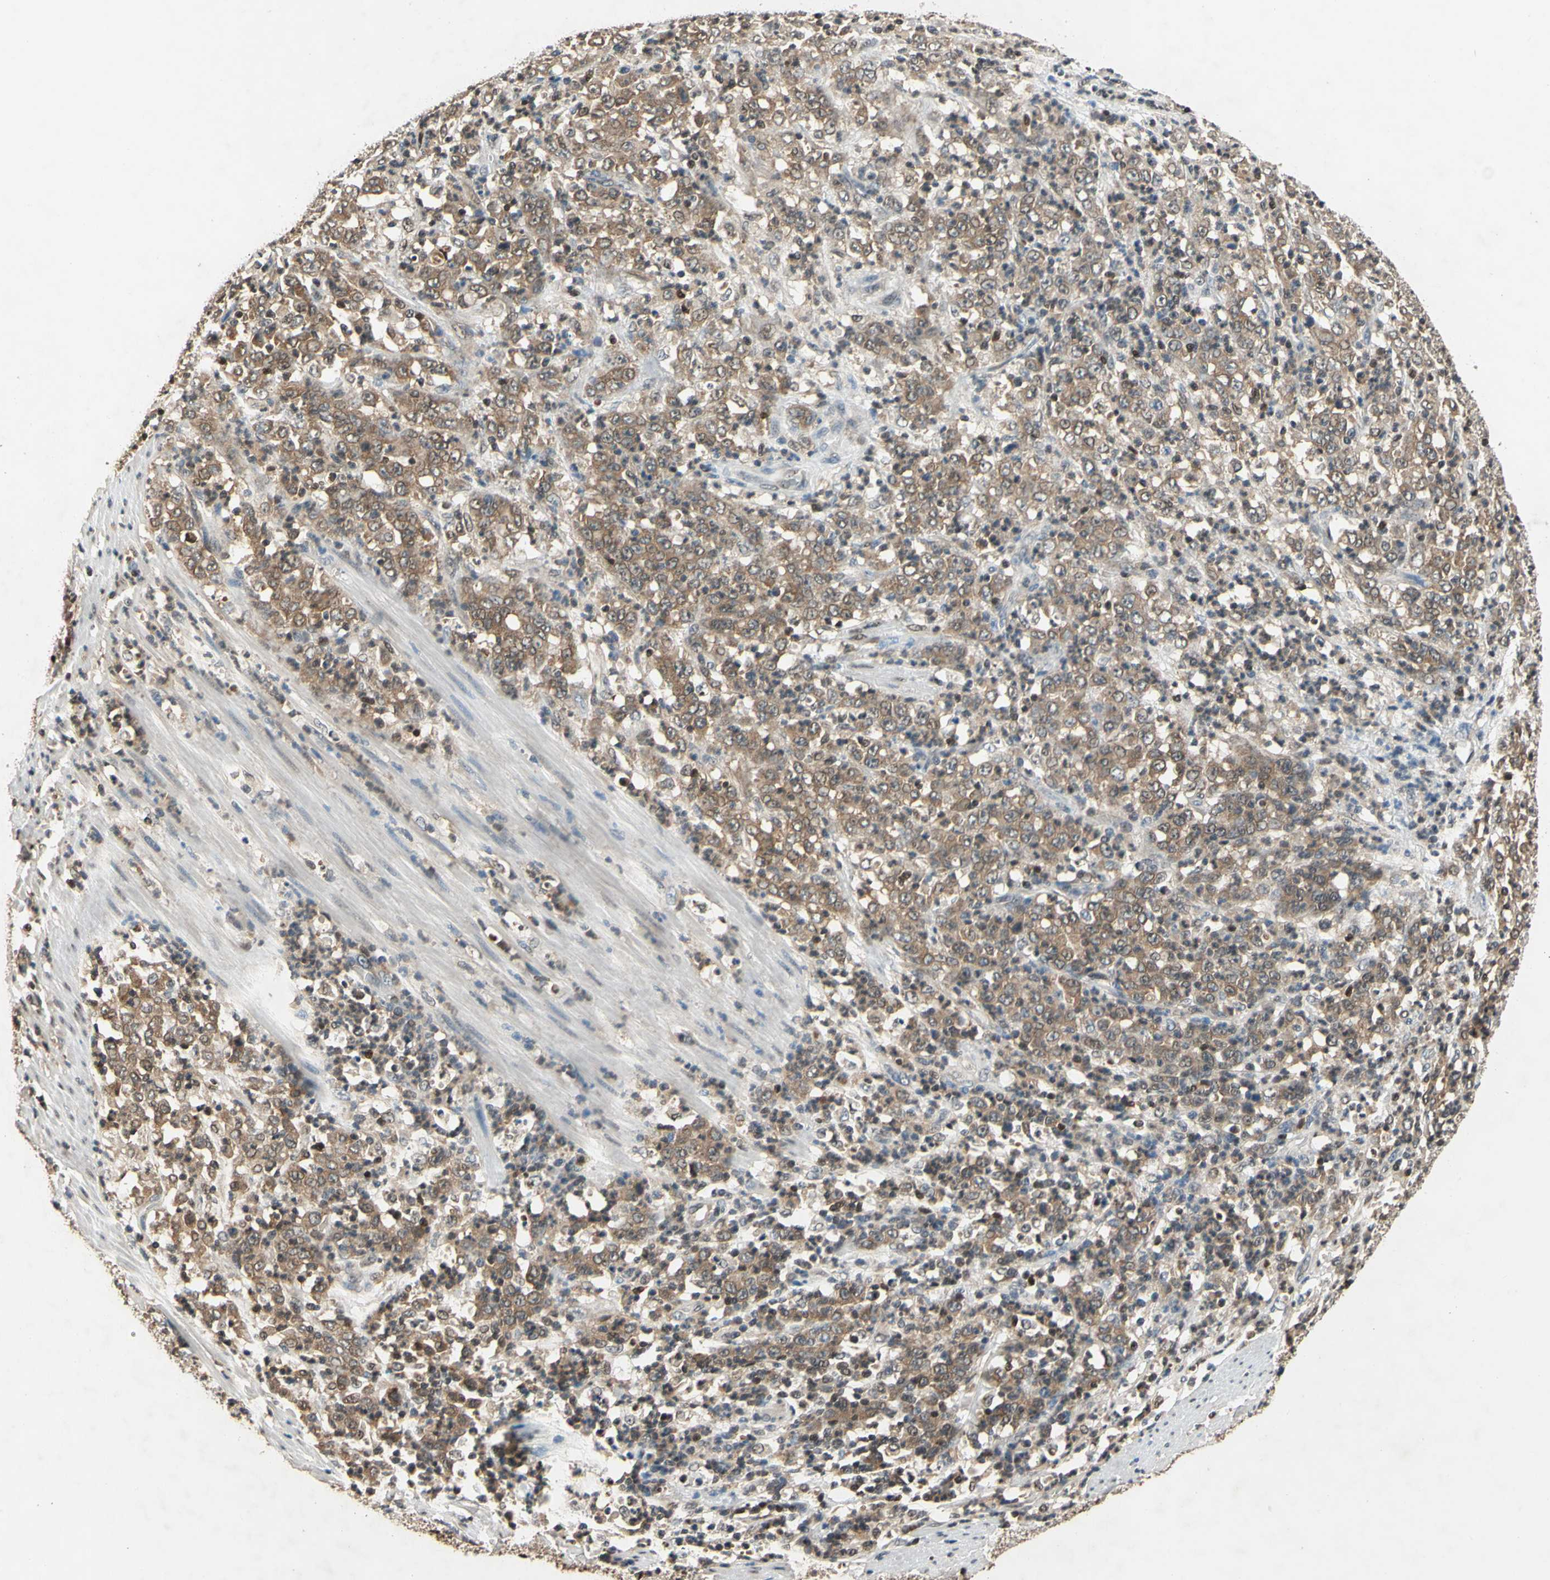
{"staining": {"intensity": "weak", "quantity": ">75%", "location": "cytoplasmic/membranous"}, "tissue": "stomach cancer", "cell_type": "Tumor cells", "image_type": "cancer", "snomed": [{"axis": "morphology", "description": "Adenocarcinoma, NOS"}, {"axis": "topography", "description": "Stomach, lower"}], "caption": "IHC (DAB (3,3'-diaminobenzidine)) staining of adenocarcinoma (stomach) reveals weak cytoplasmic/membranous protein staining in about >75% of tumor cells.", "gene": "GSR", "patient": {"sex": "female", "age": 71}}